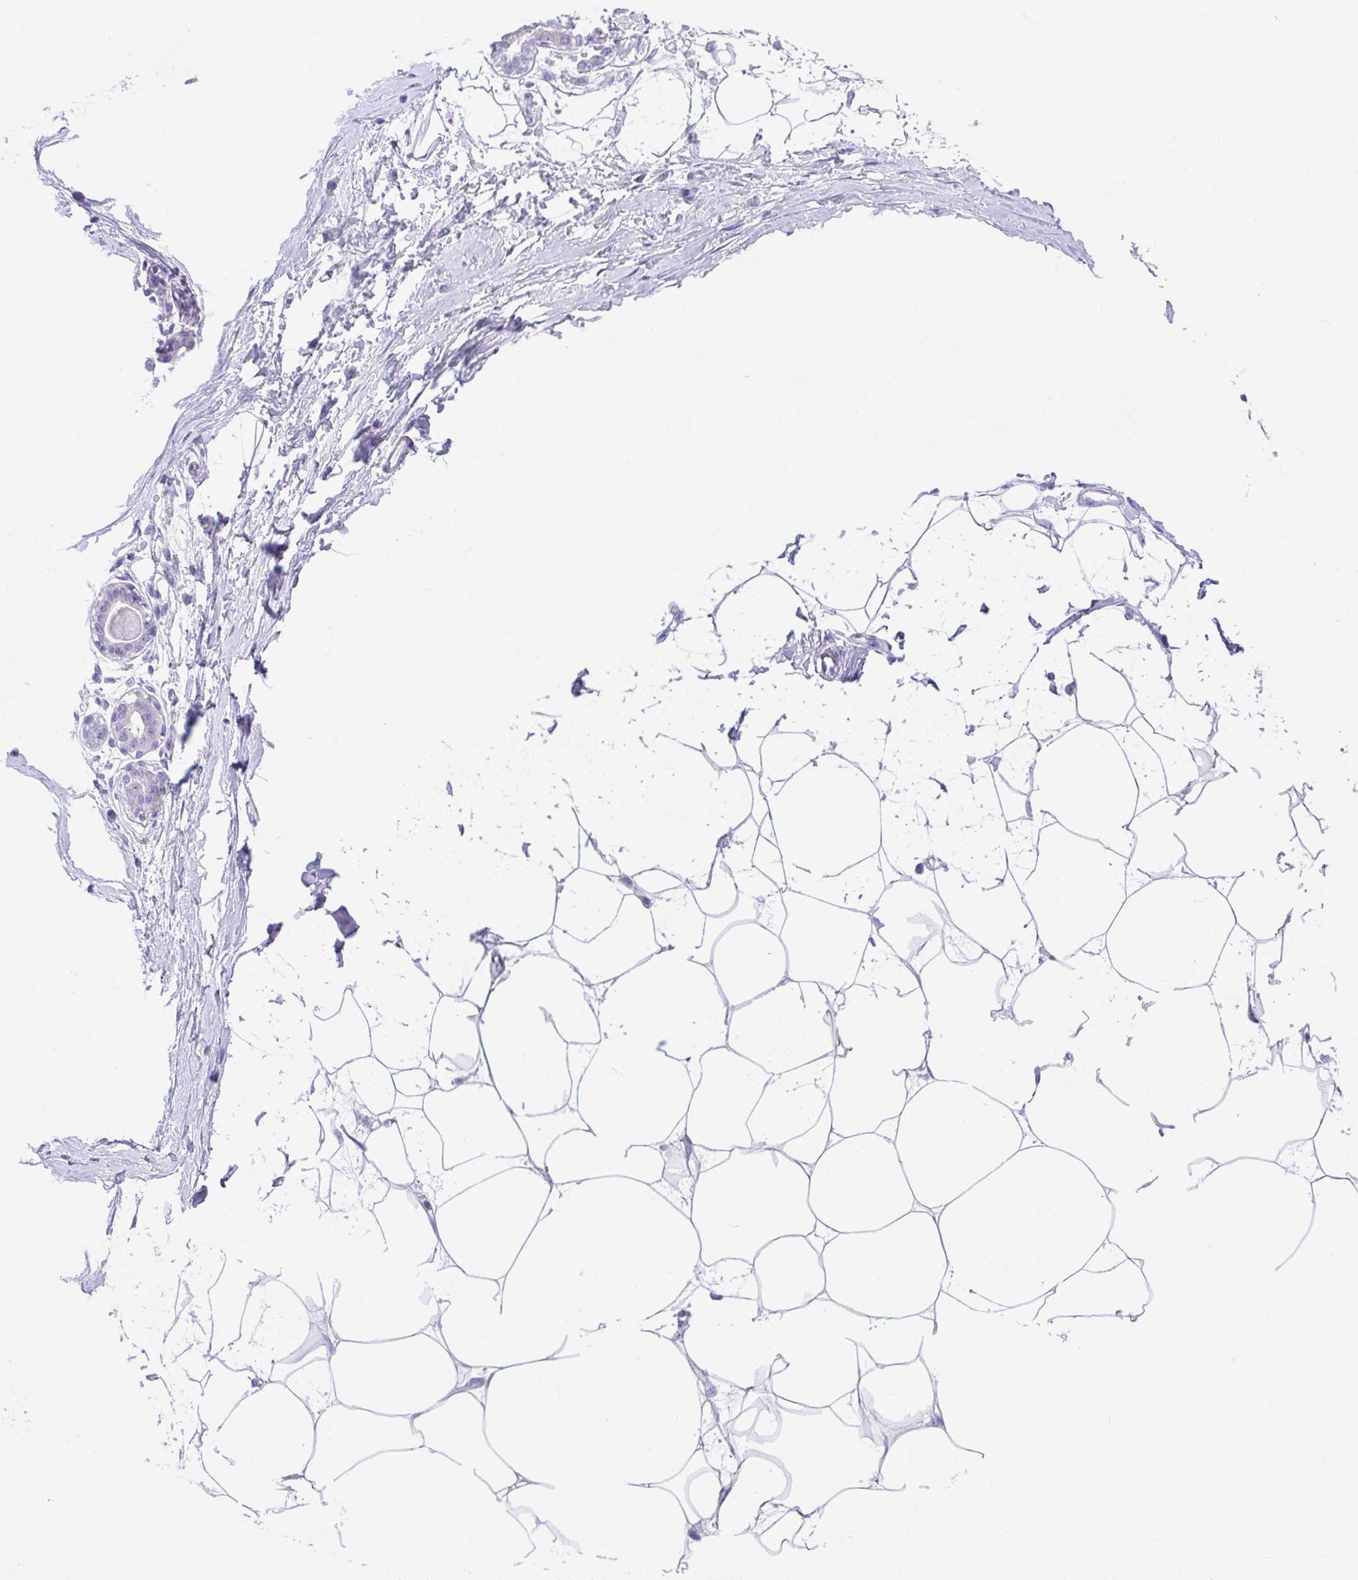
{"staining": {"intensity": "negative", "quantity": "none", "location": "none"}, "tissue": "breast", "cell_type": "Adipocytes", "image_type": "normal", "snomed": [{"axis": "morphology", "description": "Normal tissue, NOS"}, {"axis": "topography", "description": "Breast"}], "caption": "A photomicrograph of breast stained for a protein shows no brown staining in adipocytes. (DAB IHC with hematoxylin counter stain).", "gene": "SPATA4", "patient": {"sex": "female", "age": 45}}